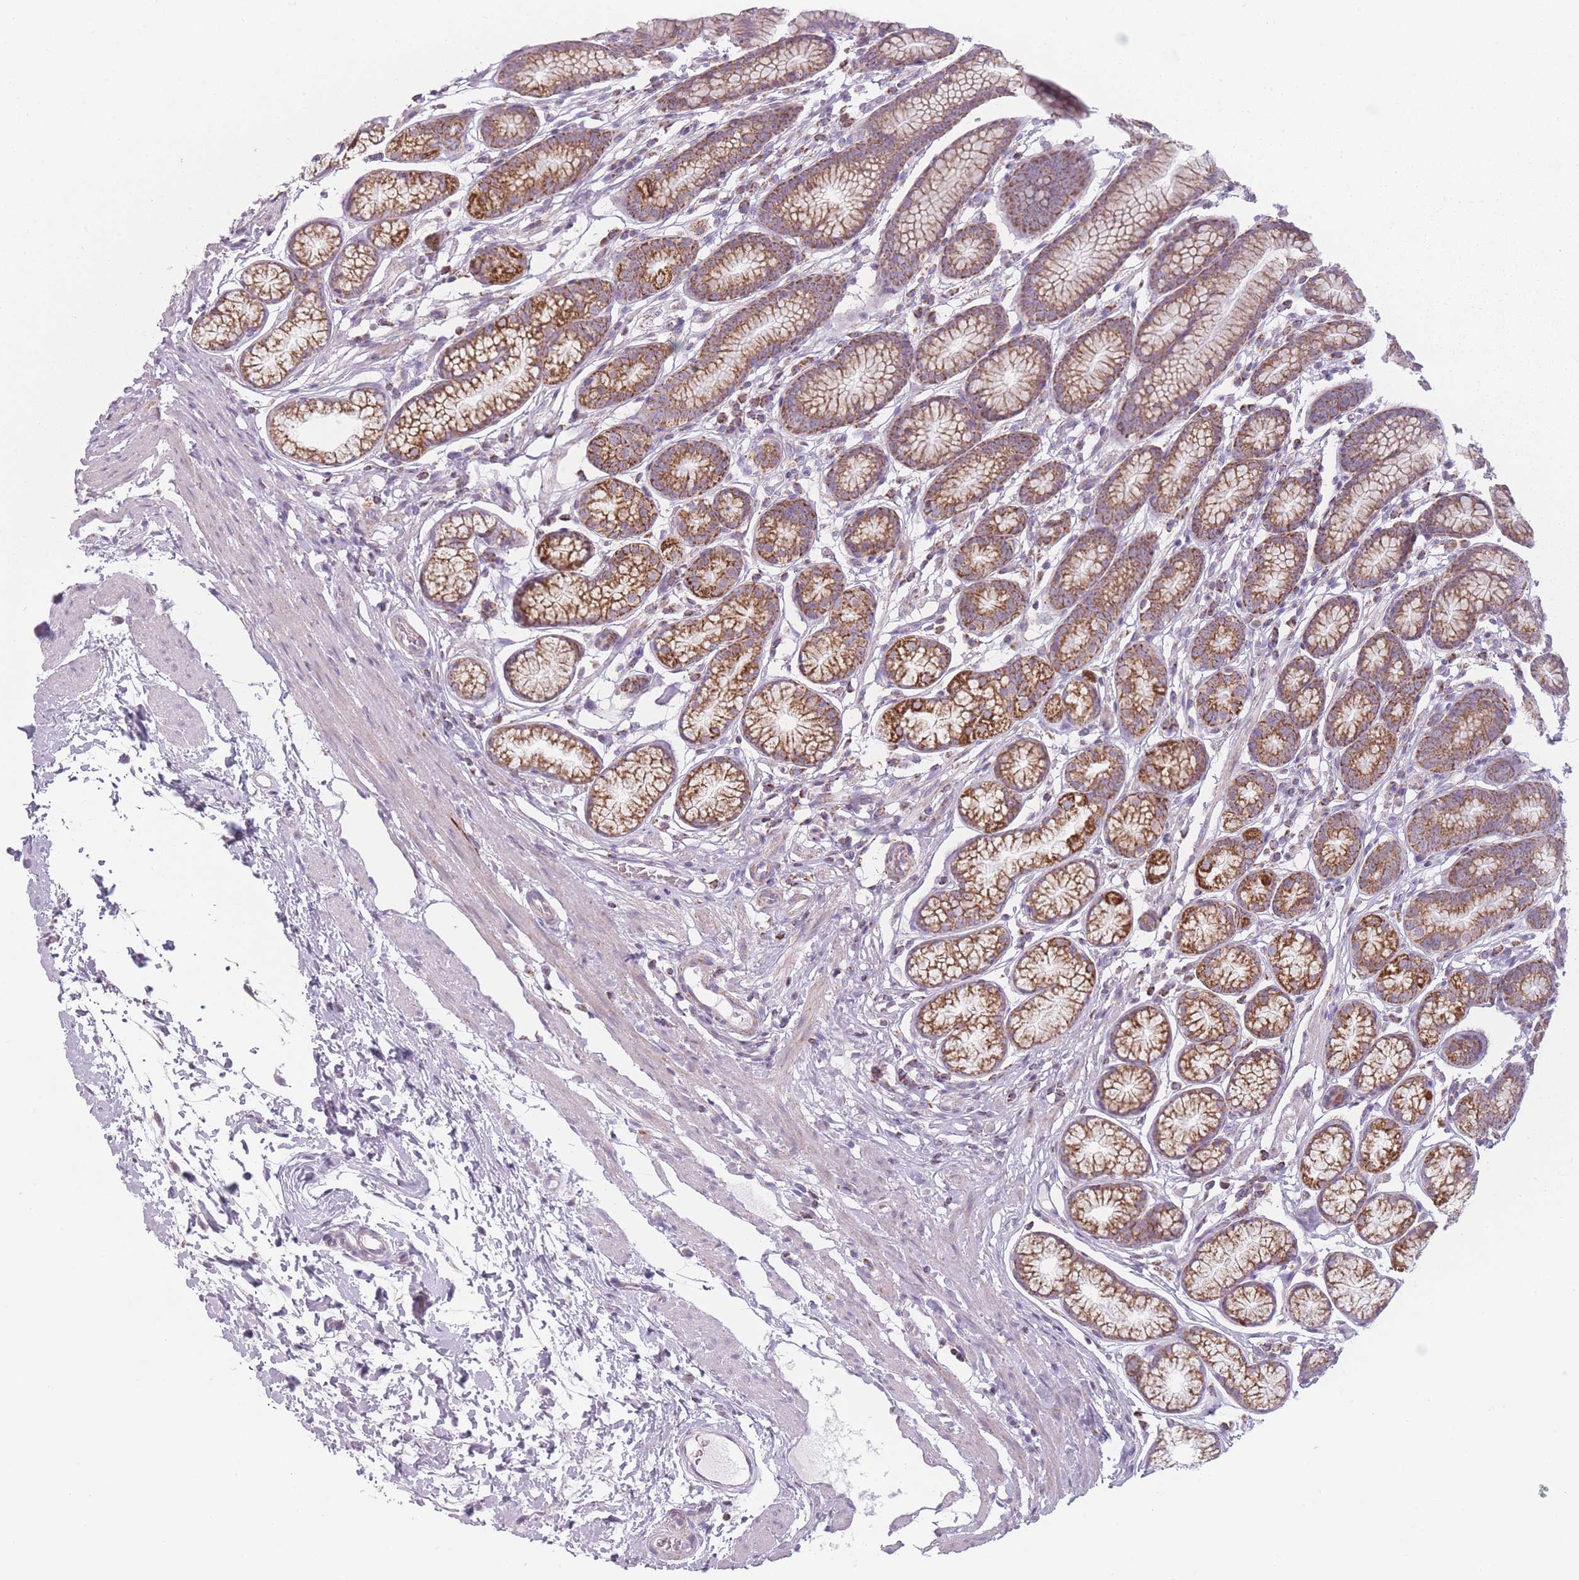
{"staining": {"intensity": "strong", "quantity": "25%-75%", "location": "cytoplasmic/membranous"}, "tissue": "stomach", "cell_type": "Glandular cells", "image_type": "normal", "snomed": [{"axis": "morphology", "description": "Normal tissue, NOS"}, {"axis": "topography", "description": "Stomach"}], "caption": "Stomach was stained to show a protein in brown. There is high levels of strong cytoplasmic/membranous positivity in about 25%-75% of glandular cells. (DAB (3,3'-diaminobenzidine) IHC with brightfield microscopy, high magnification).", "gene": "DCHS1", "patient": {"sex": "male", "age": 42}}